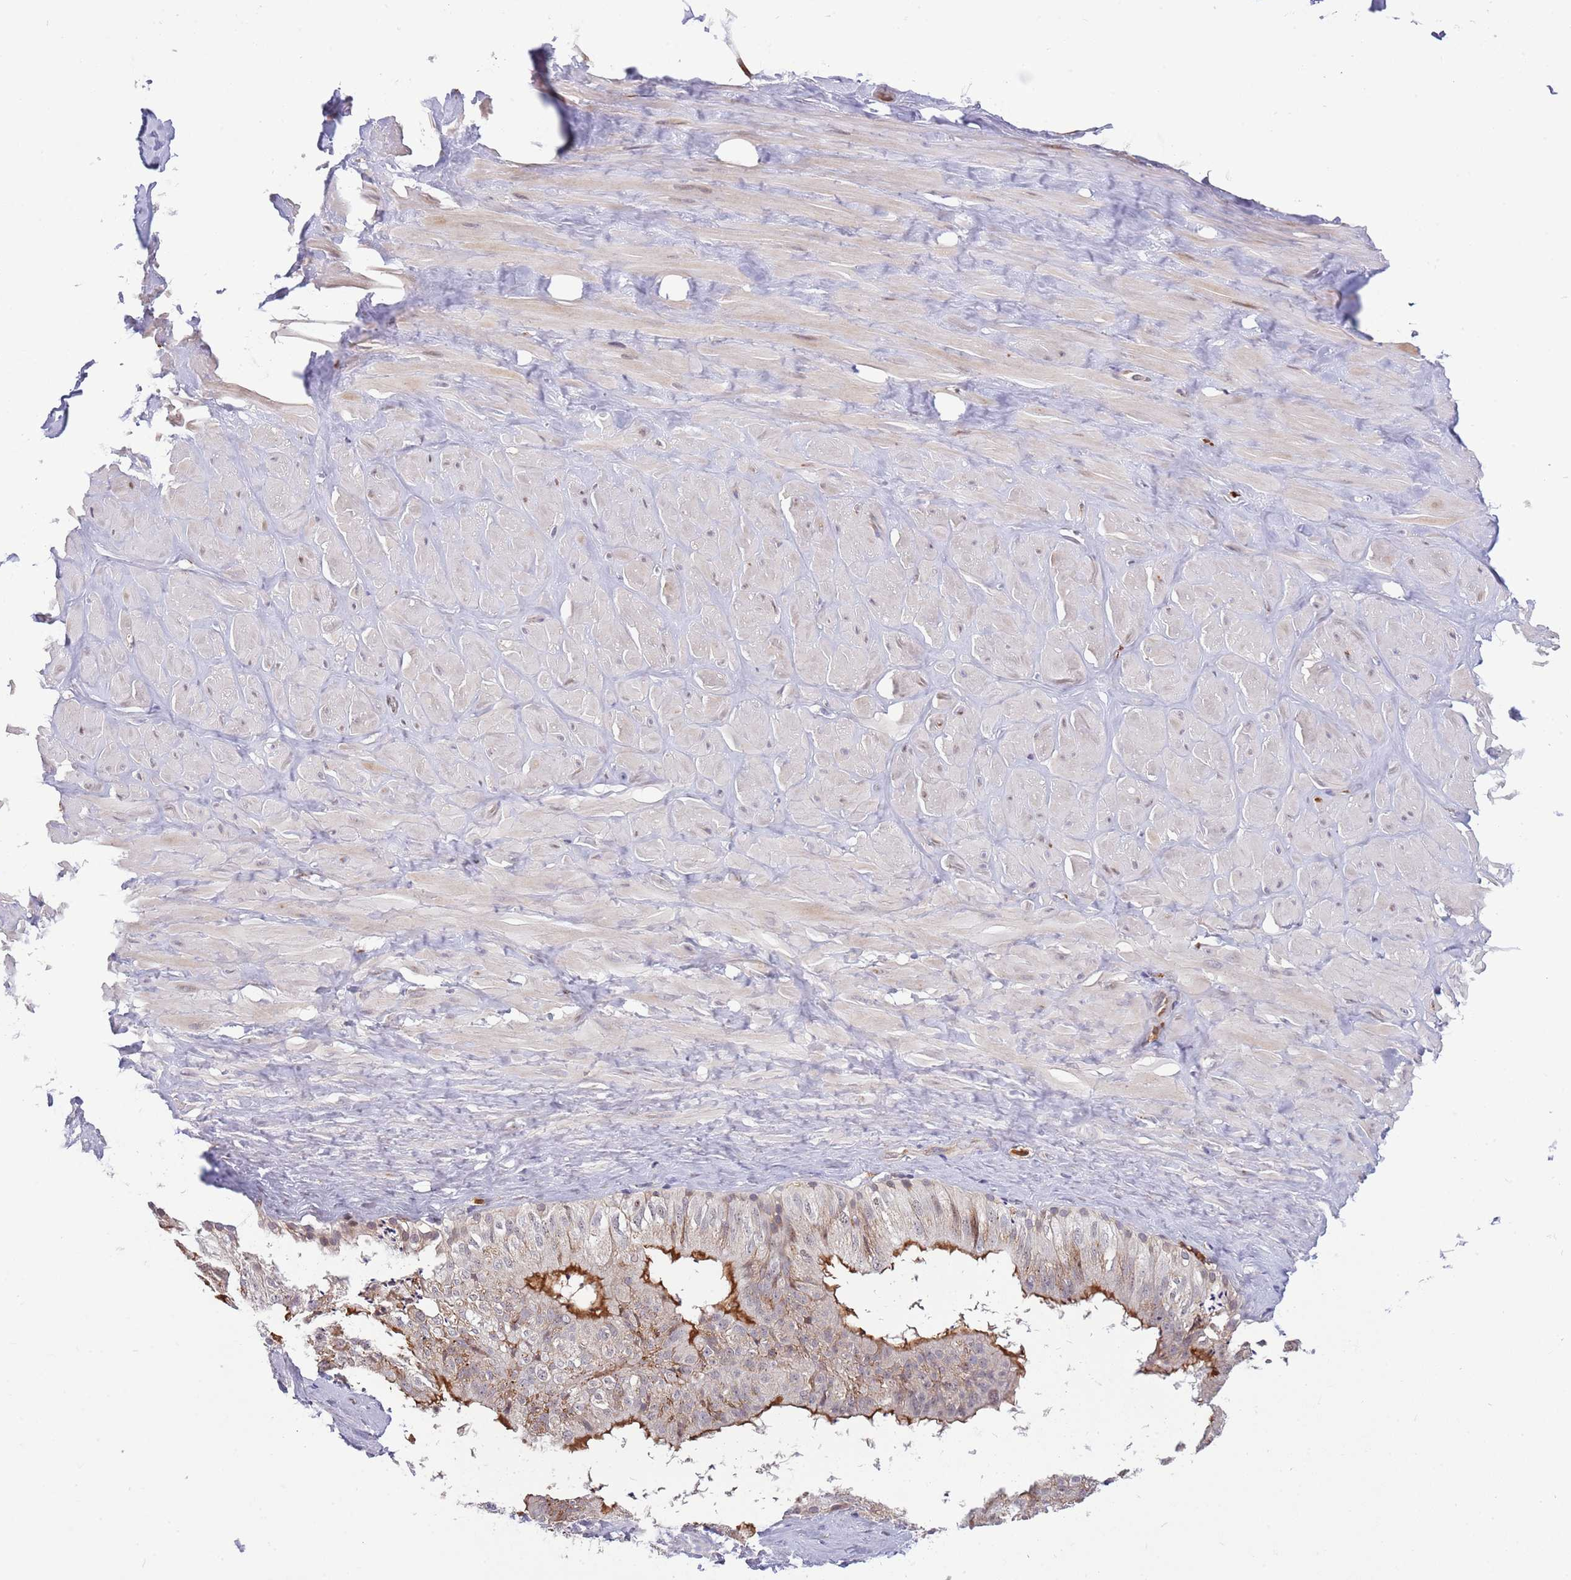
{"staining": {"intensity": "moderate", "quantity": "<25%", "location": "cytoplasmic/membranous"}, "tissue": "adipose tissue", "cell_type": "Adipocytes", "image_type": "normal", "snomed": [{"axis": "morphology", "description": "Normal tissue, NOS"}, {"axis": "topography", "description": "Soft tissue"}, {"axis": "topography", "description": "Adipose tissue"}, {"axis": "topography", "description": "Vascular tissue"}, {"axis": "topography", "description": "Peripheral nerve tissue"}], "caption": "IHC image of normal adipose tissue: human adipose tissue stained using immunohistochemistry (IHC) demonstrates low levels of moderate protein expression localized specifically in the cytoplasmic/membranous of adipocytes, appearing as a cytoplasmic/membranous brown color.", "gene": "CCNJL", "patient": {"sex": "male", "age": 46}}